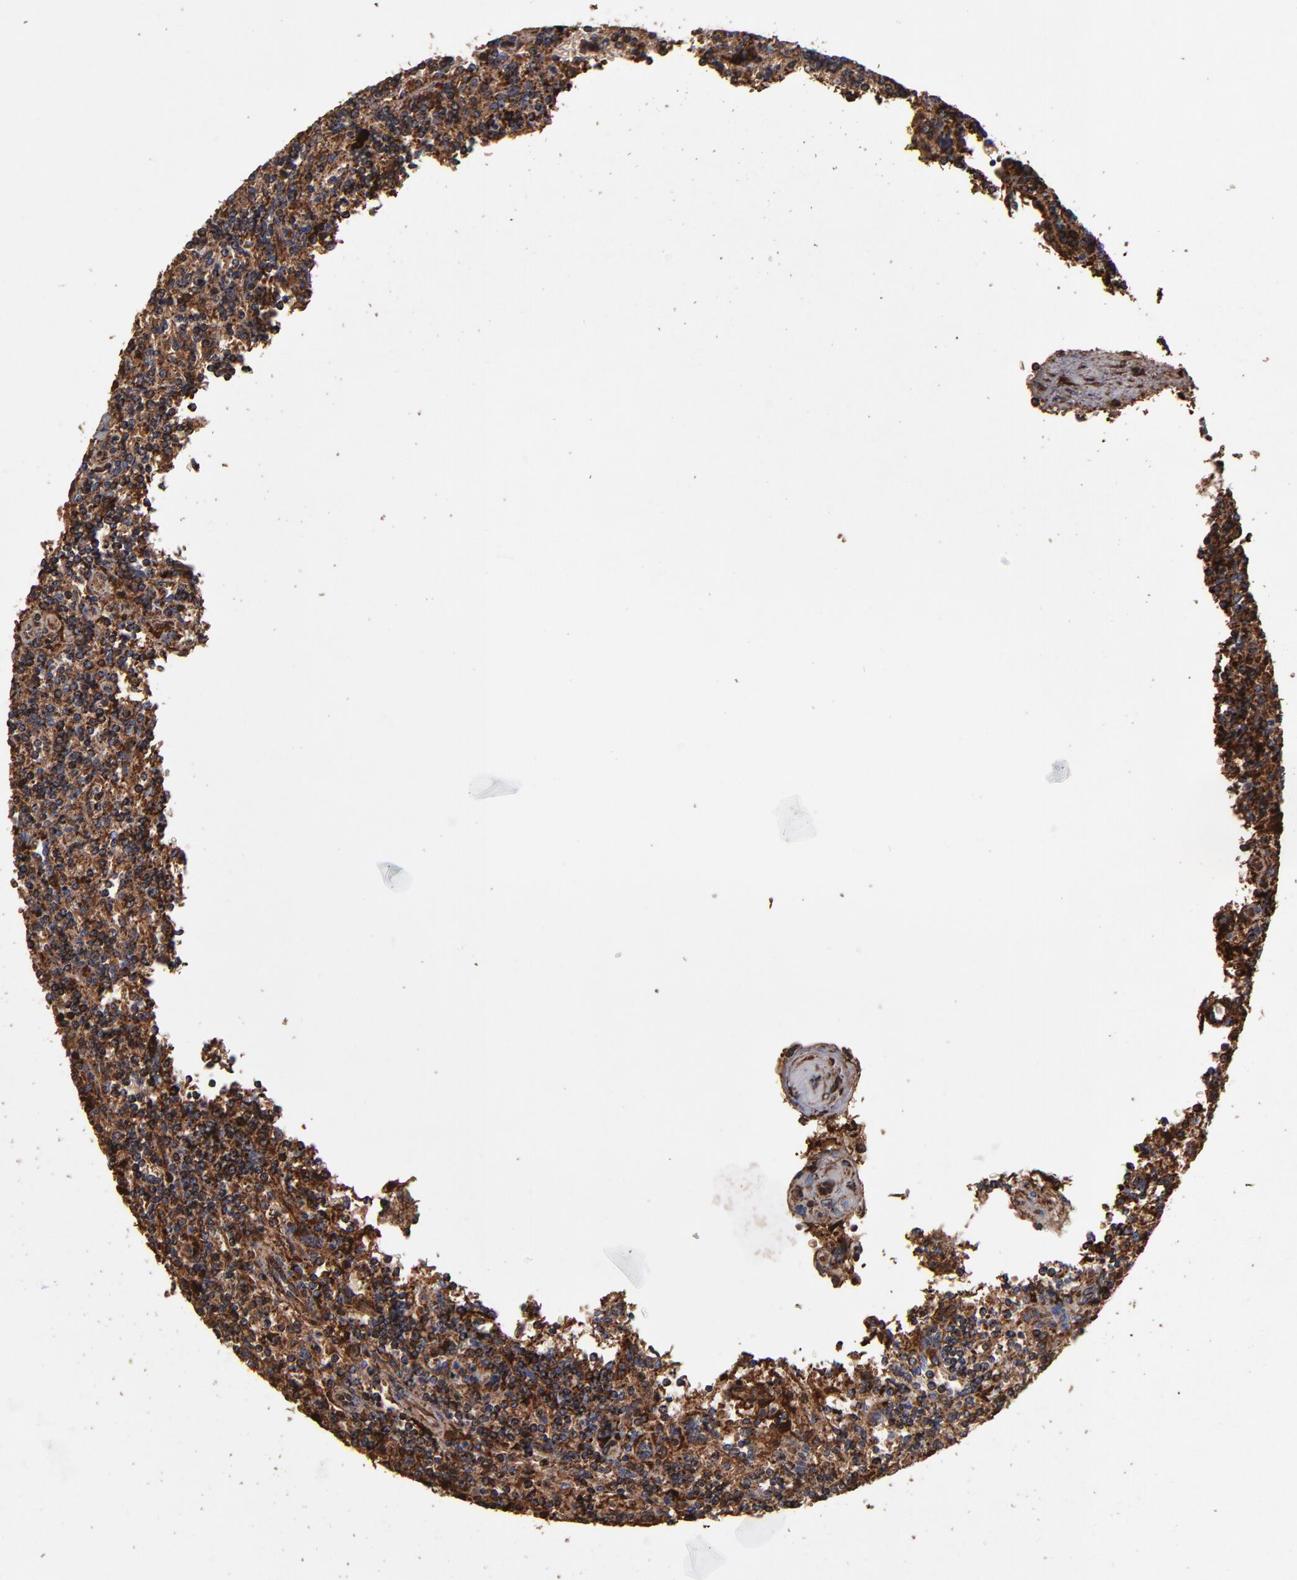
{"staining": {"intensity": "strong", "quantity": ">75%", "location": "cytoplasmic/membranous"}, "tissue": "lymphoma", "cell_type": "Tumor cells", "image_type": "cancer", "snomed": [{"axis": "morphology", "description": "Malignant lymphoma, non-Hodgkin's type, Low grade"}, {"axis": "topography", "description": "Spleen"}], "caption": "A high amount of strong cytoplasmic/membranous staining is identified in approximately >75% of tumor cells in lymphoma tissue.", "gene": "SOD2", "patient": {"sex": "male", "age": 73}}